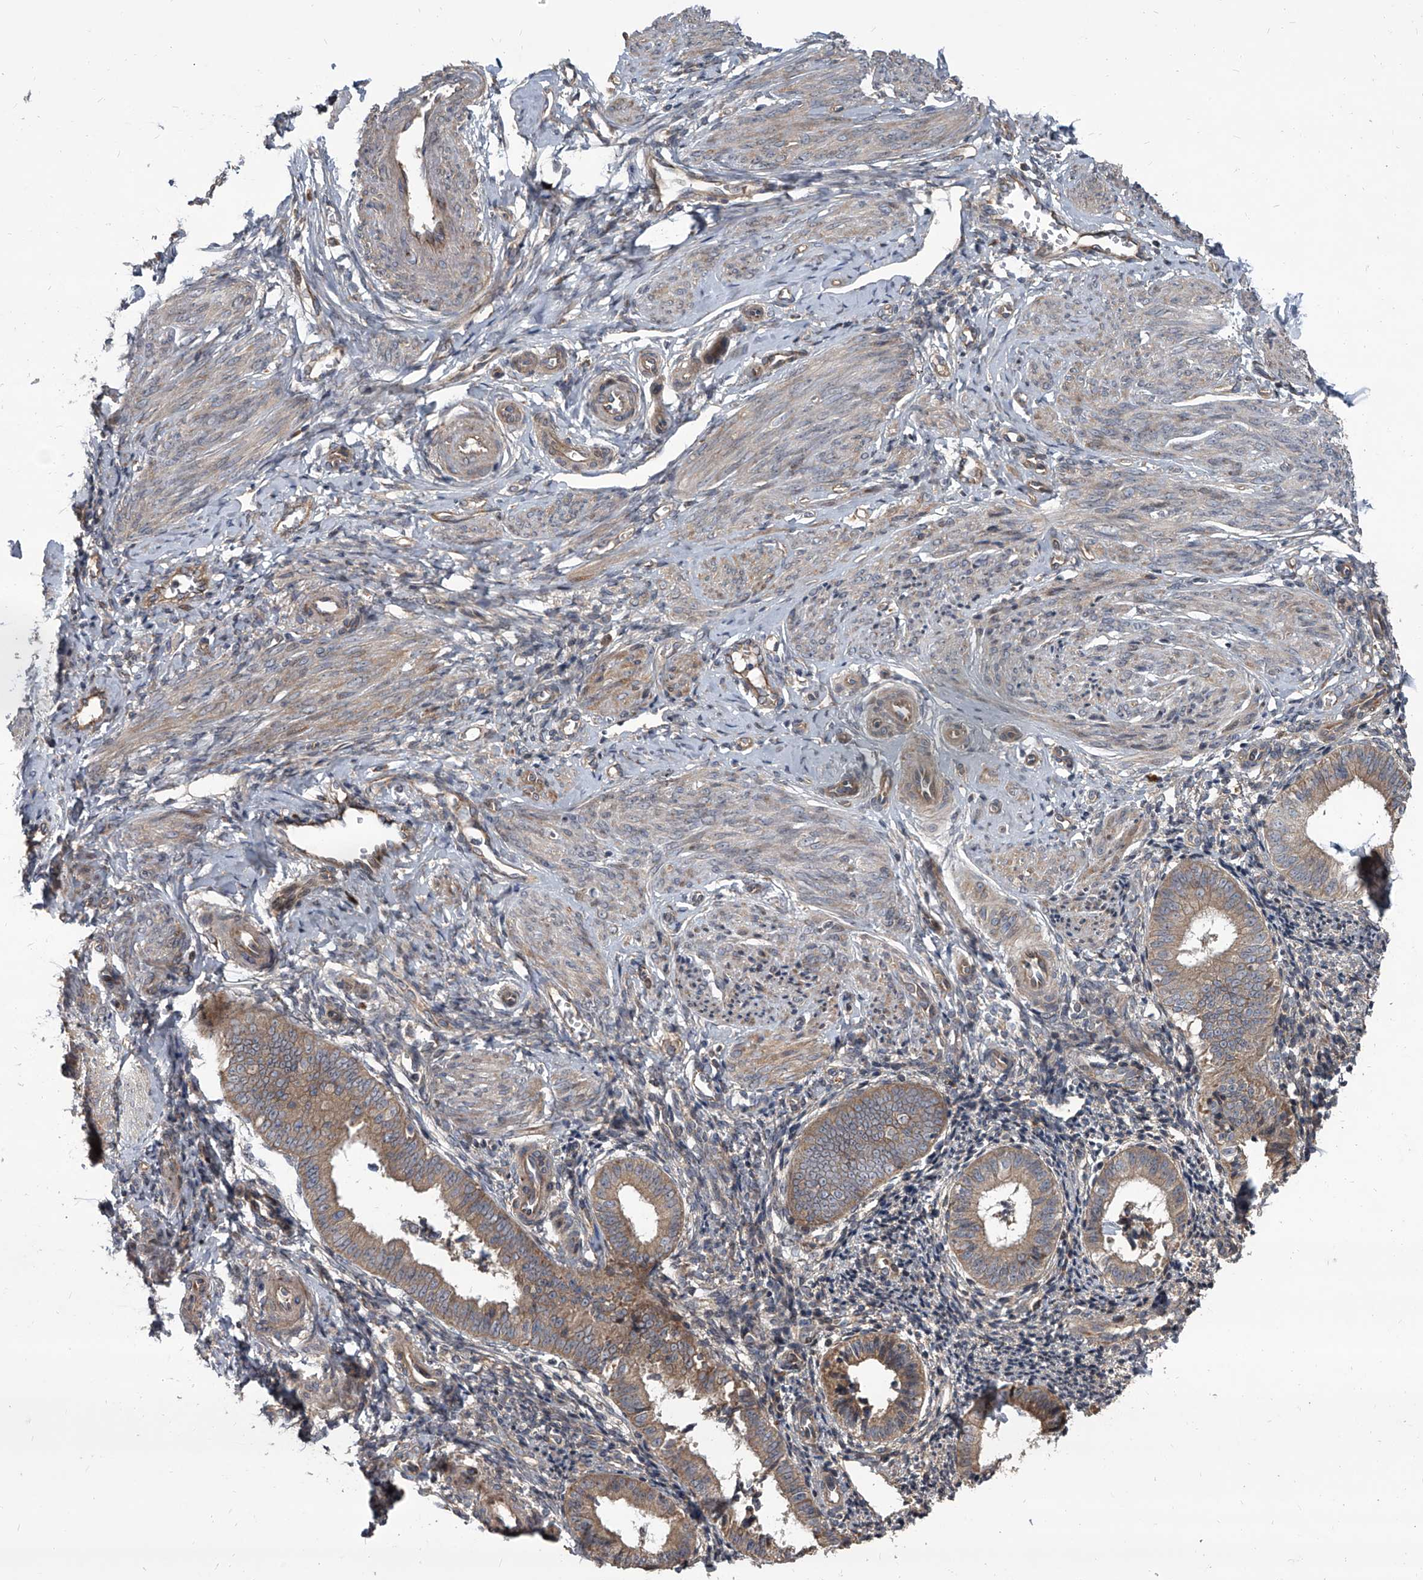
{"staining": {"intensity": "negative", "quantity": "none", "location": "none"}, "tissue": "endometrium", "cell_type": "Cells in endometrial stroma", "image_type": "normal", "snomed": [{"axis": "morphology", "description": "Normal tissue, NOS"}, {"axis": "topography", "description": "Uterus"}, {"axis": "topography", "description": "Endometrium"}], "caption": "Immunohistochemistry (IHC) photomicrograph of benign endometrium: endometrium stained with DAB (3,3'-diaminobenzidine) displays no significant protein staining in cells in endometrial stroma.", "gene": "EVA1C", "patient": {"sex": "female", "age": 48}}